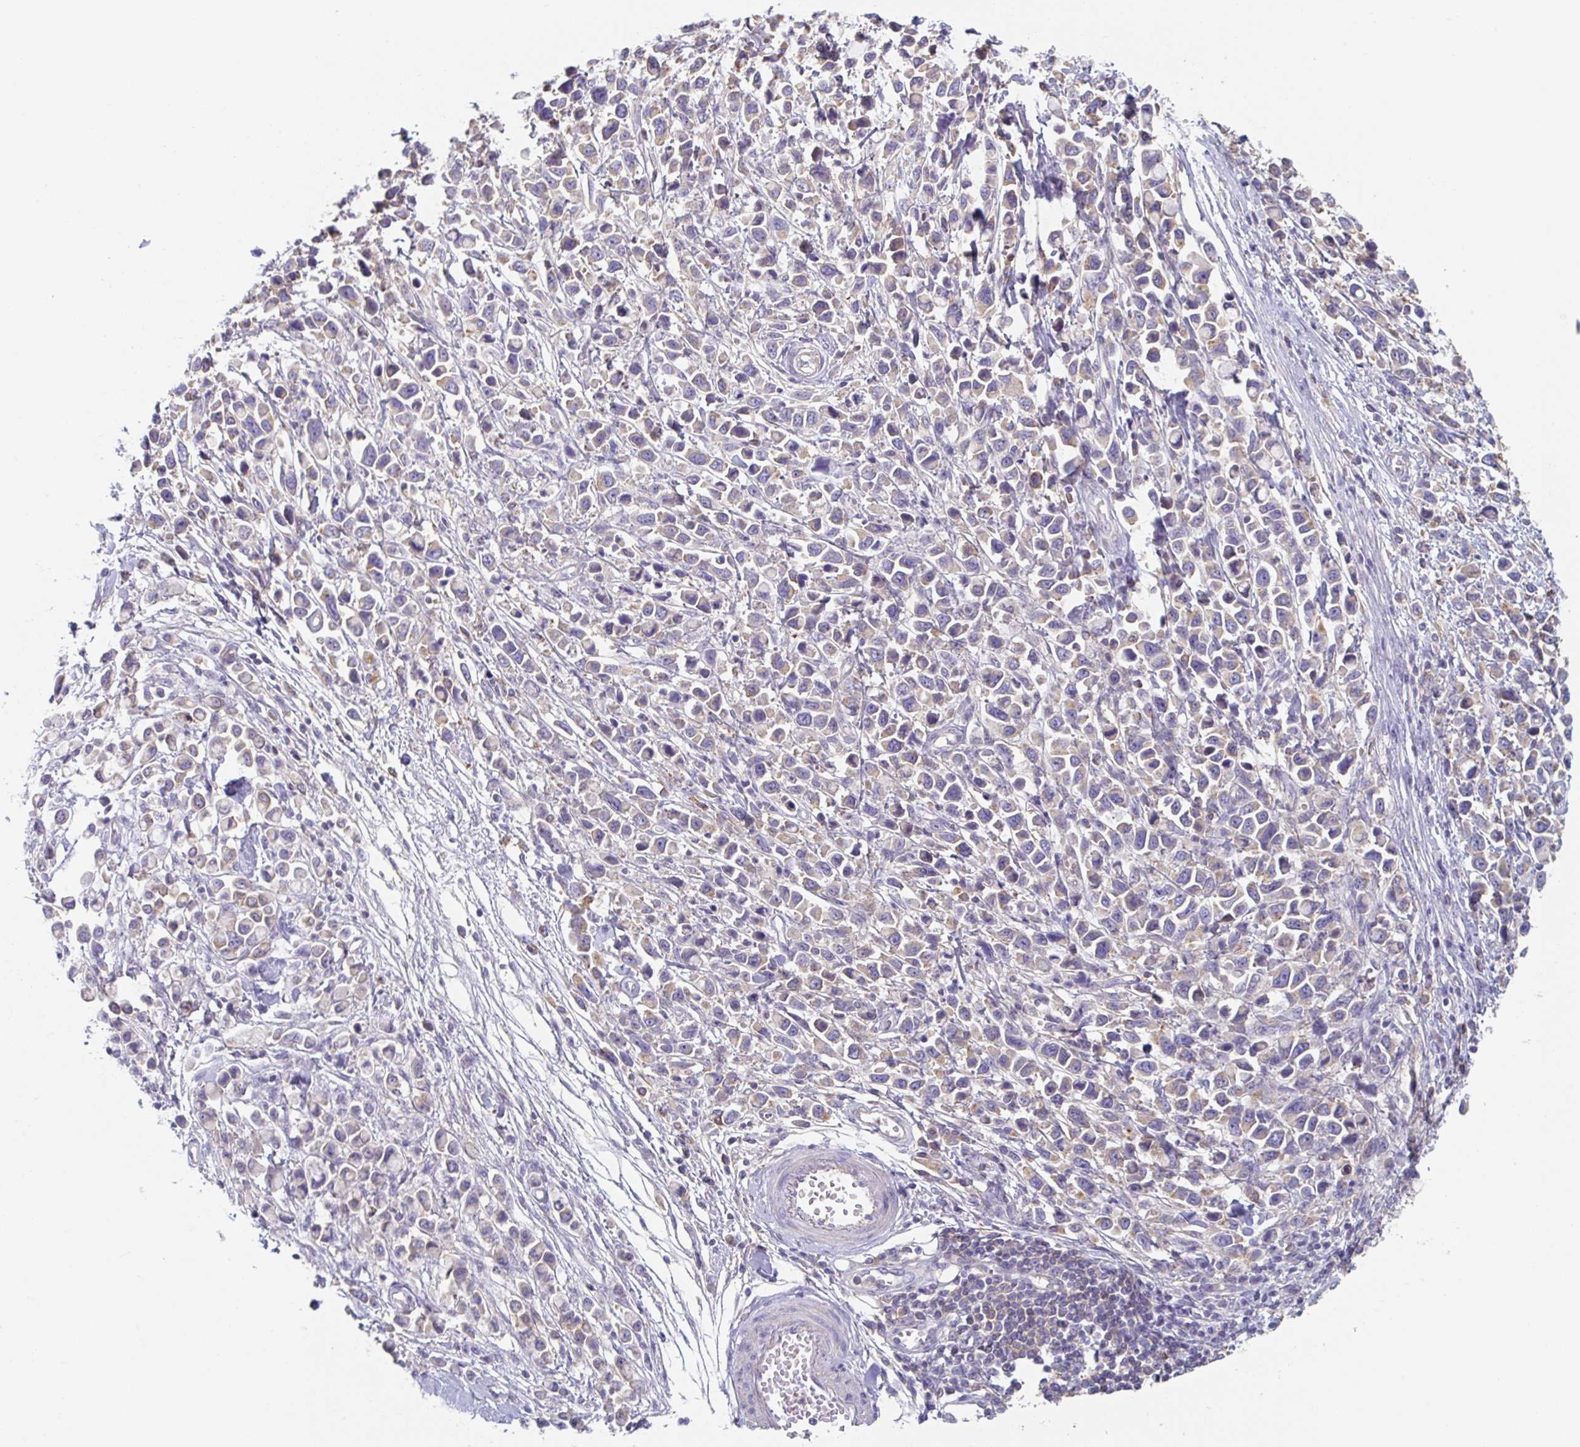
{"staining": {"intensity": "weak", "quantity": "<25%", "location": "cytoplasmic/membranous"}, "tissue": "stomach cancer", "cell_type": "Tumor cells", "image_type": "cancer", "snomed": [{"axis": "morphology", "description": "Adenocarcinoma, NOS"}, {"axis": "topography", "description": "Stomach"}], "caption": "This is an immunohistochemistry (IHC) histopathology image of stomach cancer (adenocarcinoma). There is no staining in tumor cells.", "gene": "AMPD2", "patient": {"sex": "female", "age": 81}}